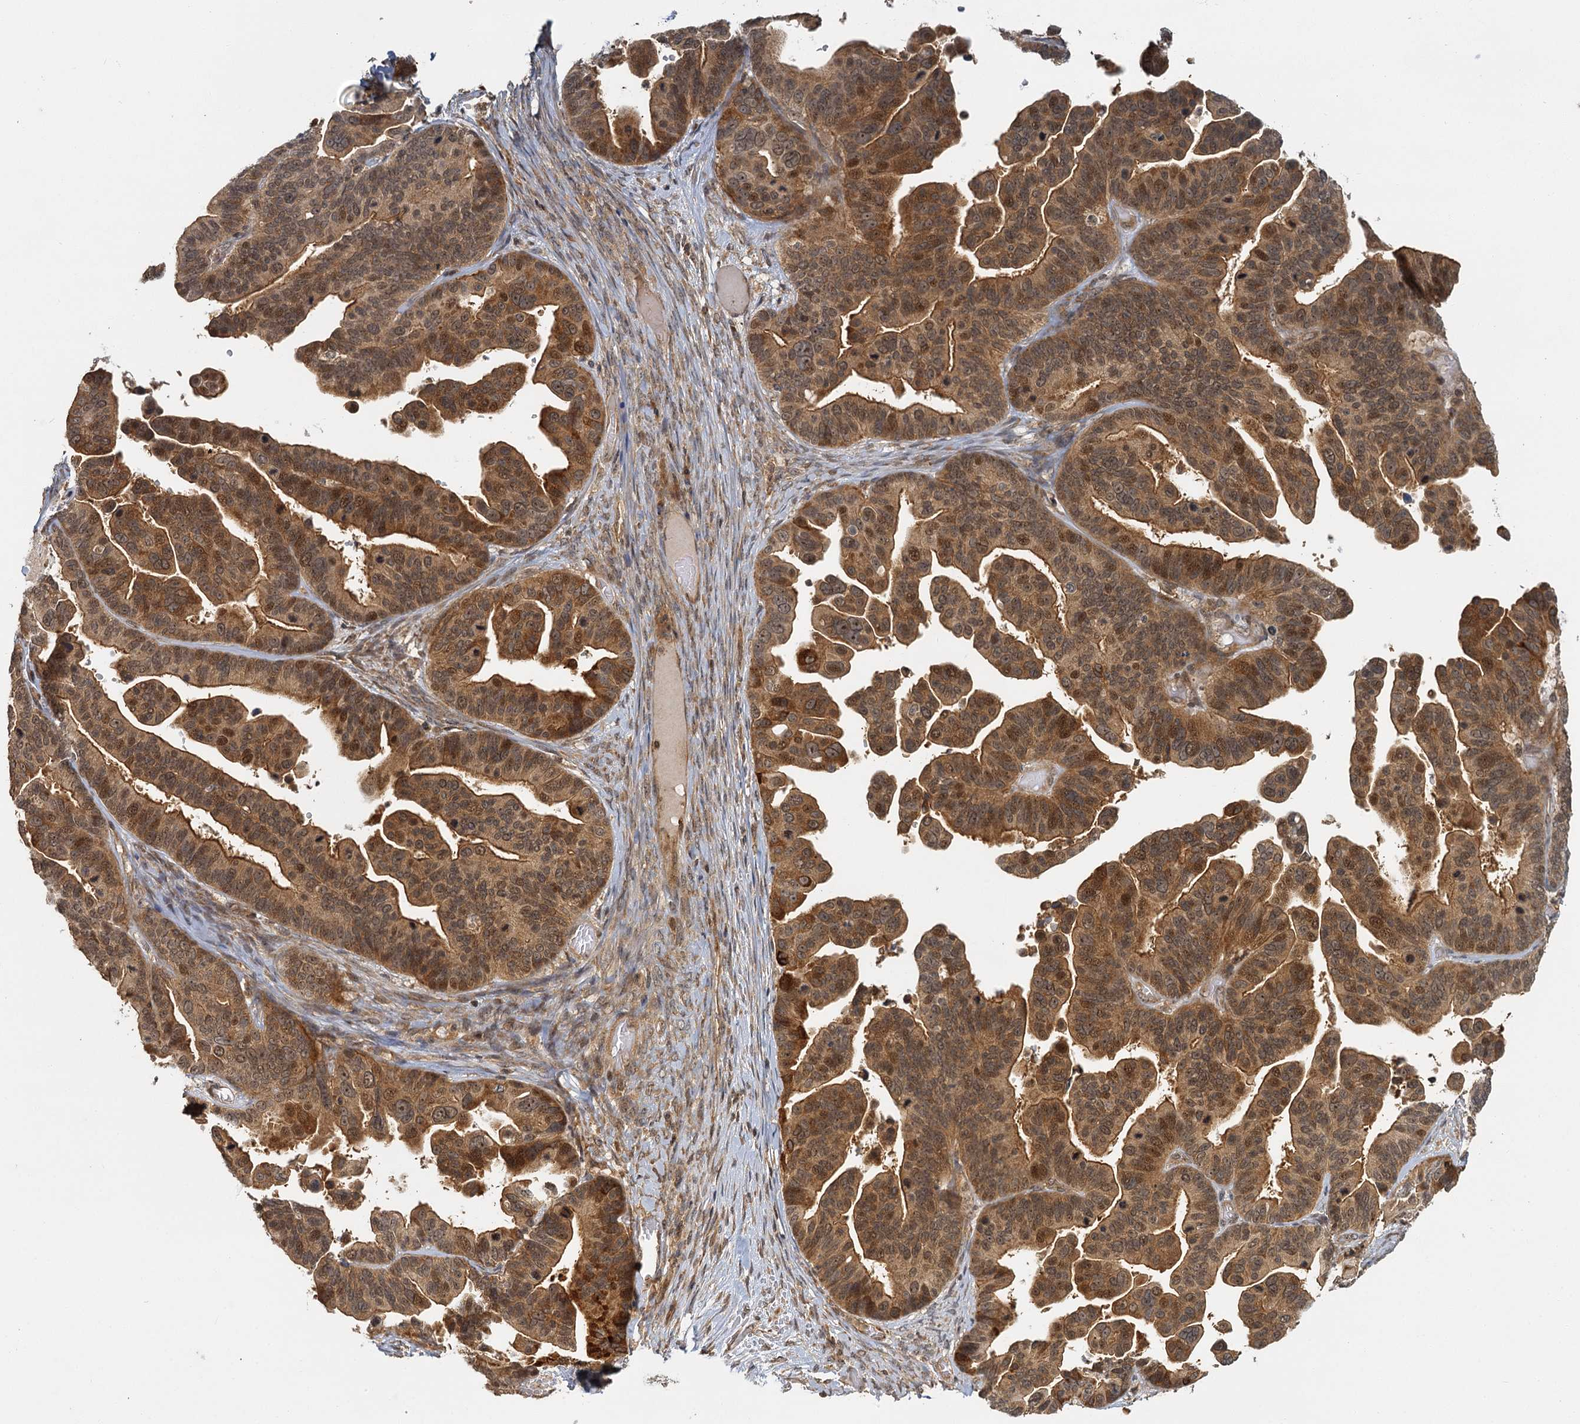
{"staining": {"intensity": "moderate", "quantity": ">75%", "location": "cytoplasmic/membranous,nuclear"}, "tissue": "ovarian cancer", "cell_type": "Tumor cells", "image_type": "cancer", "snomed": [{"axis": "morphology", "description": "Cystadenocarcinoma, serous, NOS"}, {"axis": "topography", "description": "Ovary"}], "caption": "Ovarian cancer (serous cystadenocarcinoma) stained with DAB (3,3'-diaminobenzidine) immunohistochemistry exhibits medium levels of moderate cytoplasmic/membranous and nuclear expression in approximately >75% of tumor cells.", "gene": "ZNF549", "patient": {"sex": "female", "age": 56}}